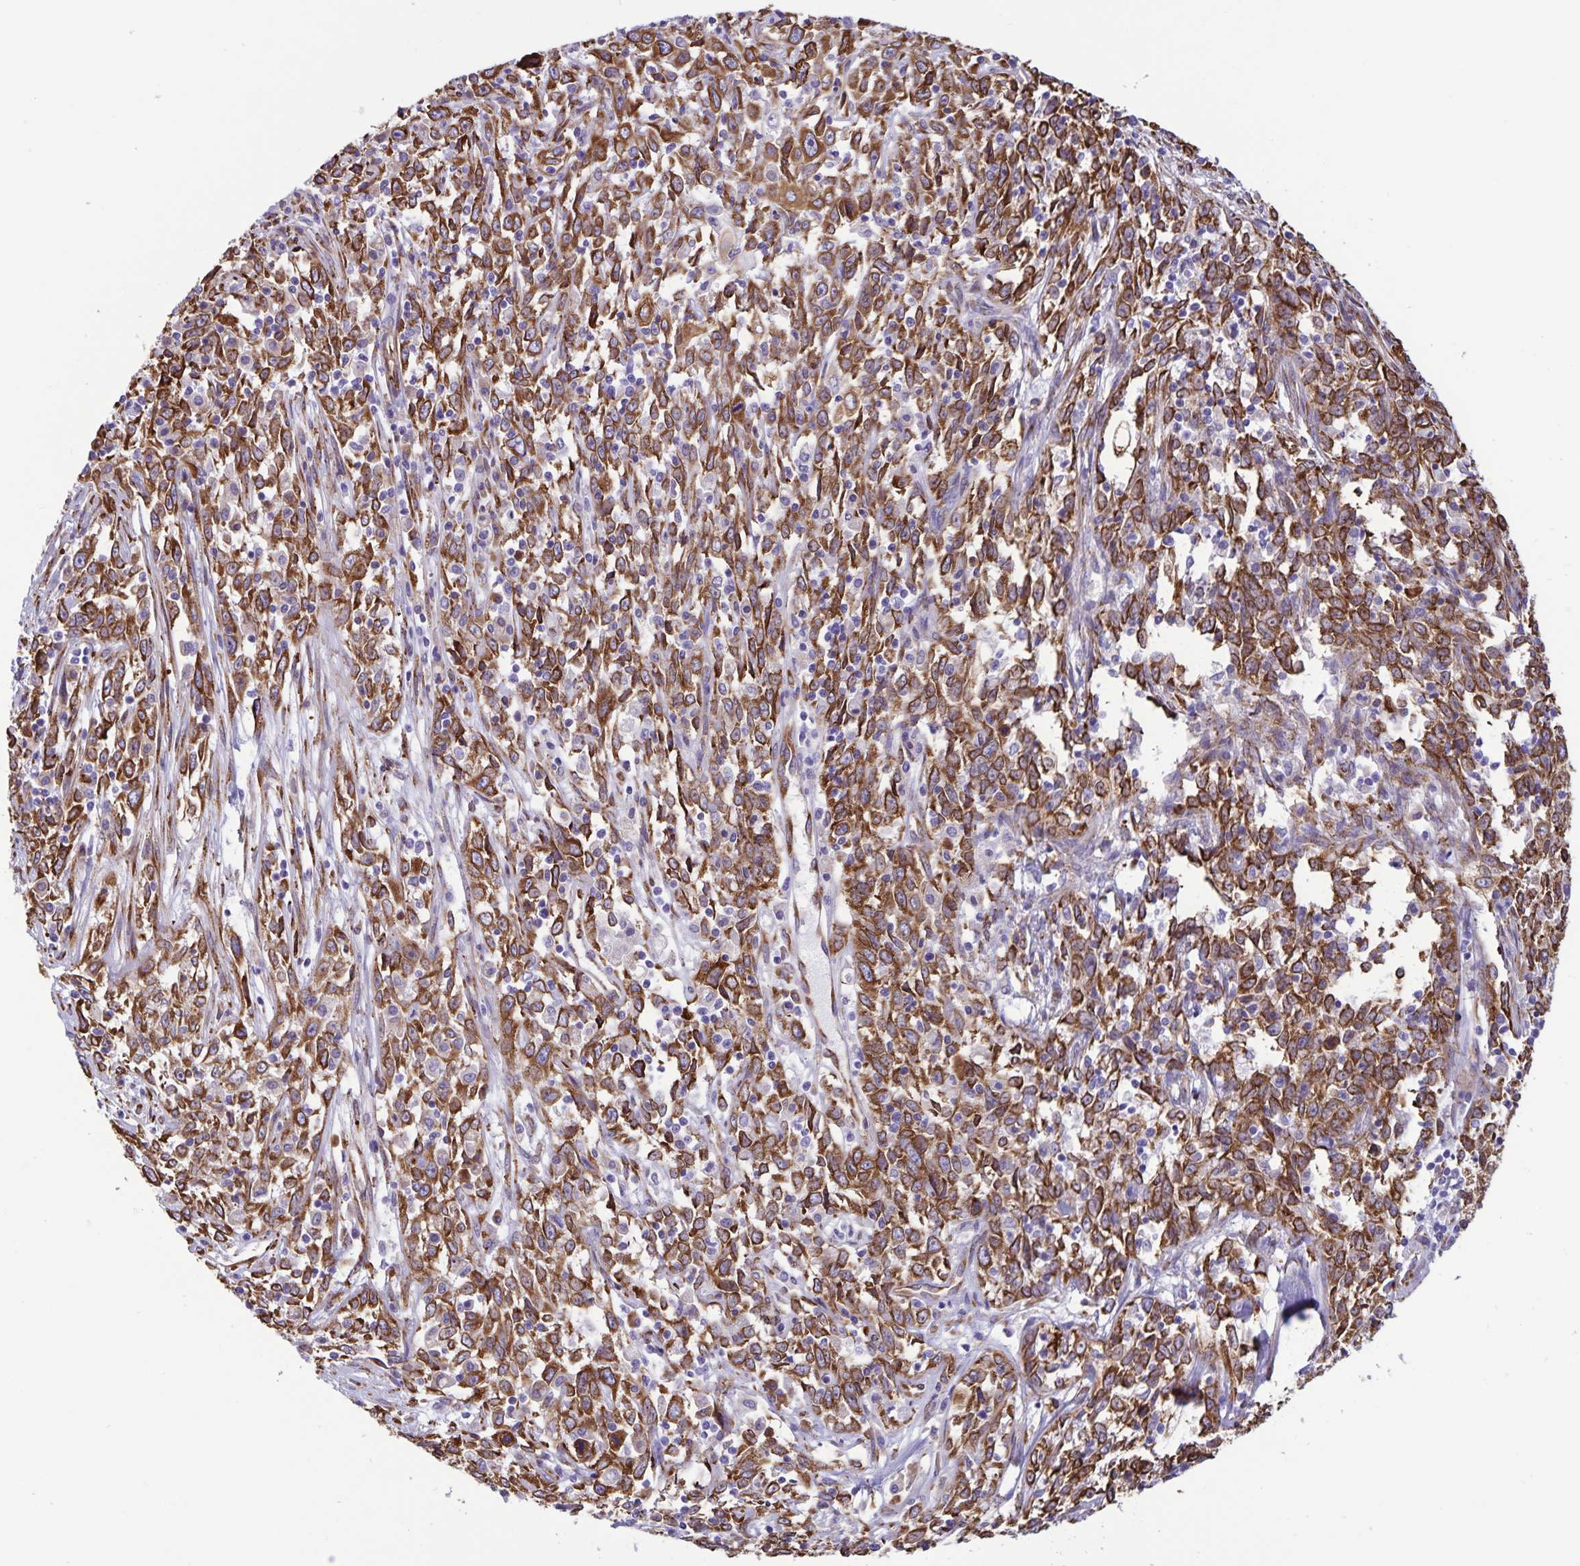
{"staining": {"intensity": "strong", "quantity": ">75%", "location": "cytoplasmic/membranous"}, "tissue": "cervical cancer", "cell_type": "Tumor cells", "image_type": "cancer", "snomed": [{"axis": "morphology", "description": "Adenocarcinoma, NOS"}, {"axis": "topography", "description": "Cervix"}], "caption": "About >75% of tumor cells in human cervical cancer (adenocarcinoma) exhibit strong cytoplasmic/membranous protein positivity as visualized by brown immunohistochemical staining.", "gene": "RCN1", "patient": {"sex": "female", "age": 40}}